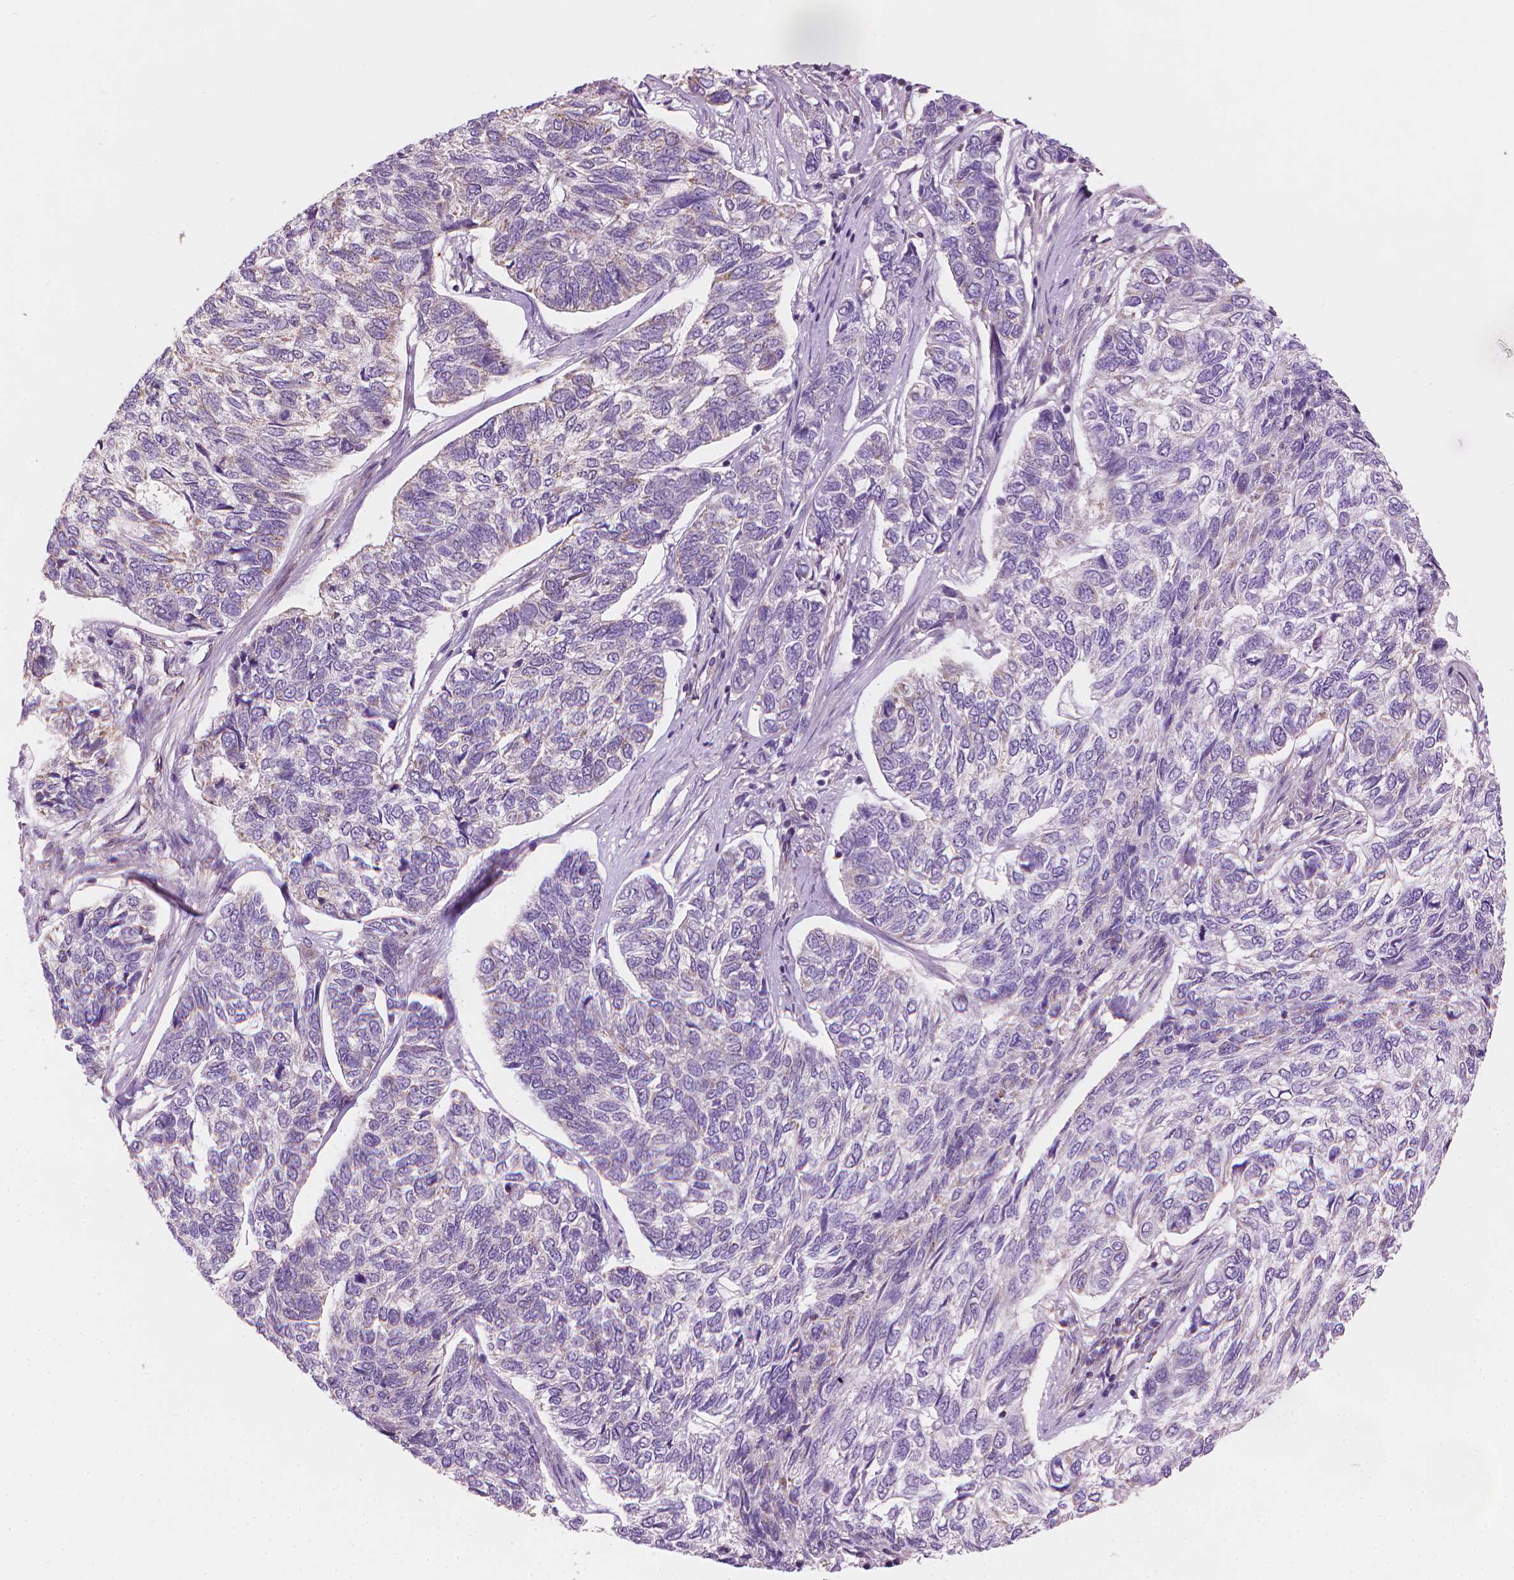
{"staining": {"intensity": "weak", "quantity": "<25%", "location": "cytoplasmic/membranous"}, "tissue": "skin cancer", "cell_type": "Tumor cells", "image_type": "cancer", "snomed": [{"axis": "morphology", "description": "Basal cell carcinoma"}, {"axis": "topography", "description": "Skin"}], "caption": "Skin basal cell carcinoma was stained to show a protein in brown. There is no significant staining in tumor cells.", "gene": "TTC29", "patient": {"sex": "female", "age": 65}}